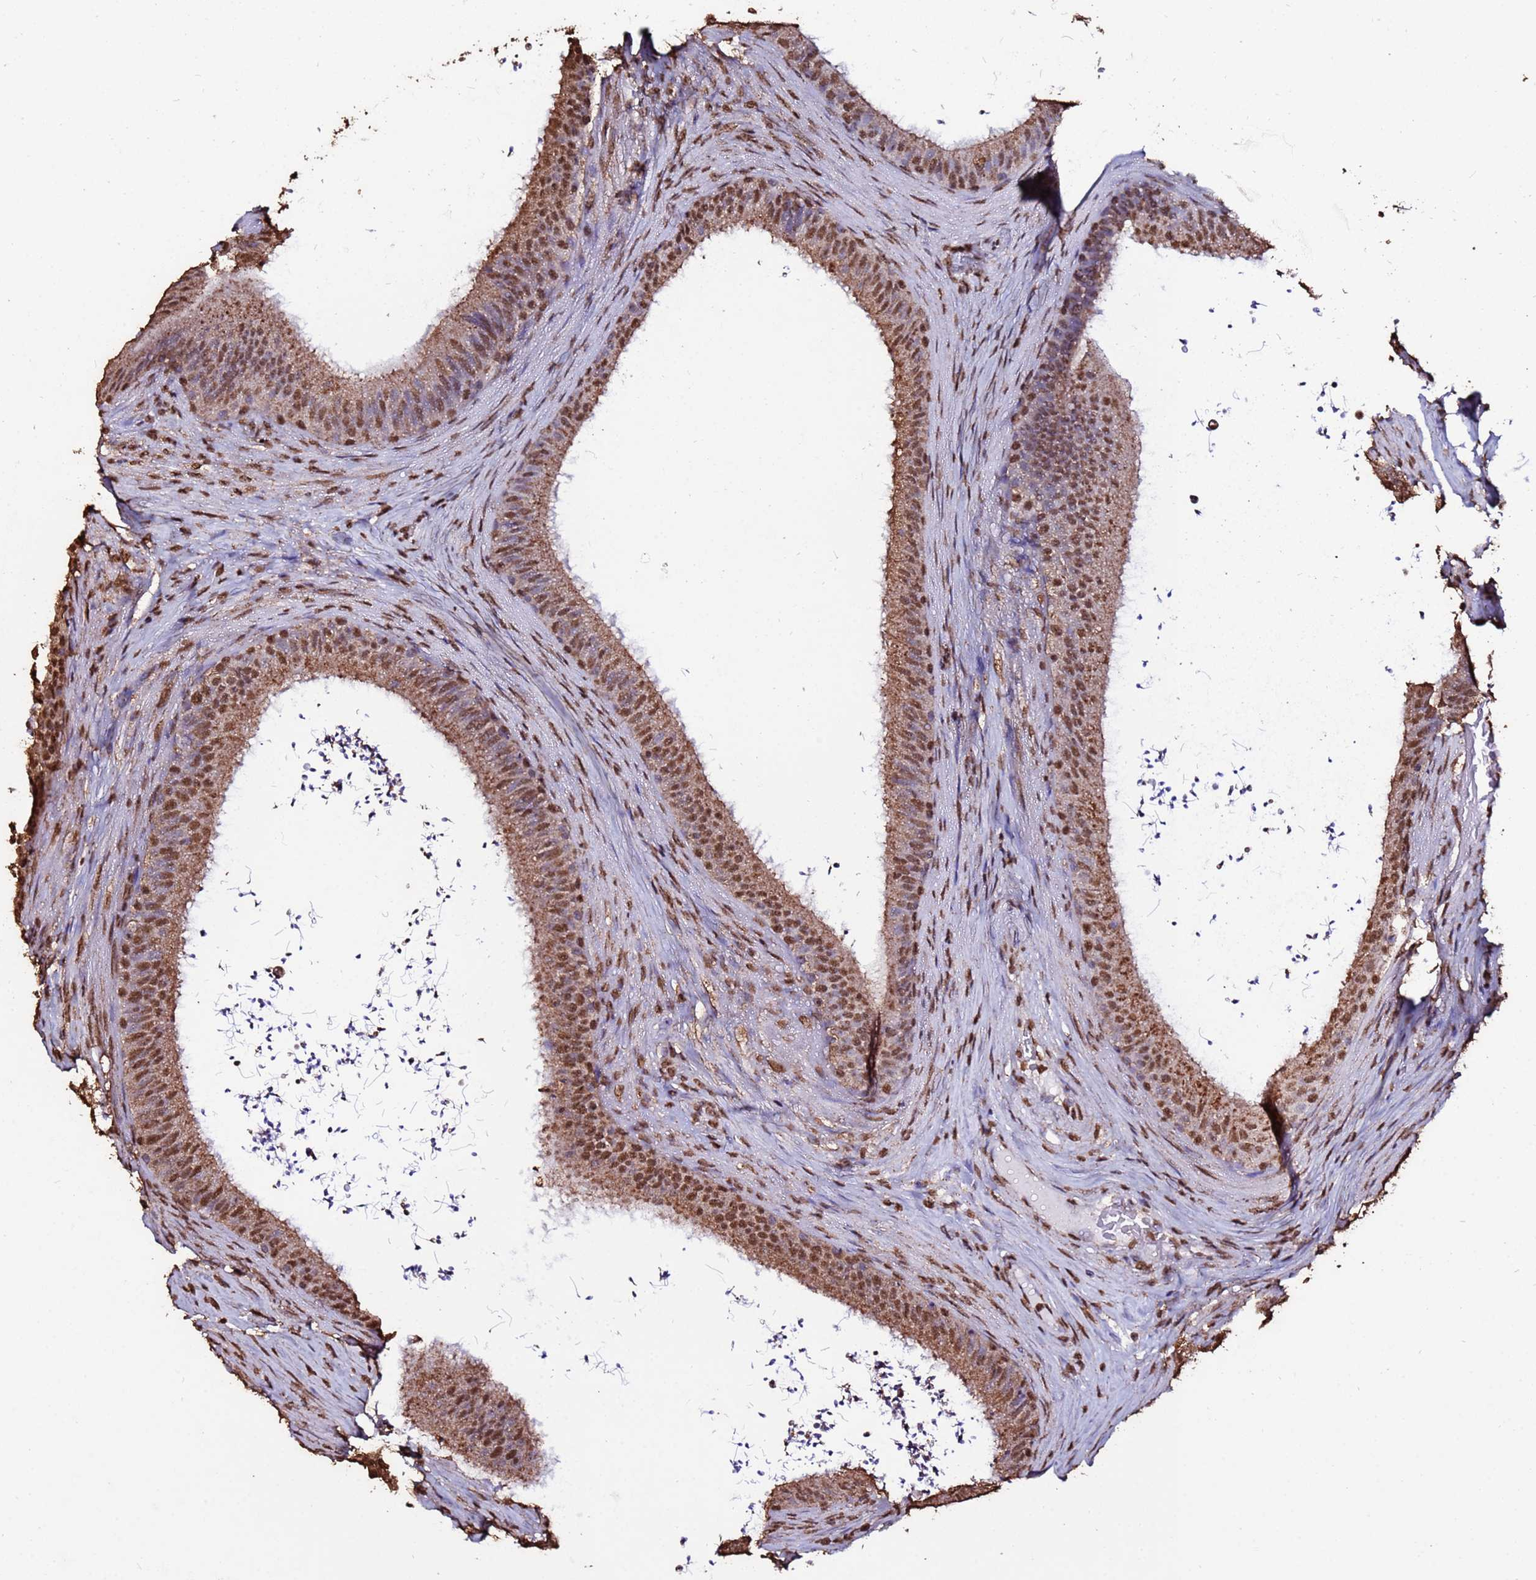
{"staining": {"intensity": "moderate", "quantity": ">75%", "location": "cytoplasmic/membranous,nuclear"}, "tissue": "epididymis", "cell_type": "Glandular cells", "image_type": "normal", "snomed": [{"axis": "morphology", "description": "Normal tissue, NOS"}, {"axis": "topography", "description": "Testis"}, {"axis": "topography", "description": "Epididymis"}], "caption": "Protein expression by immunohistochemistry (IHC) shows moderate cytoplasmic/membranous,nuclear staining in about >75% of glandular cells in benign epididymis. The staining was performed using DAB (3,3'-diaminobenzidine), with brown indicating positive protein expression. Nuclei are stained blue with hematoxylin.", "gene": "TRIP6", "patient": {"sex": "male", "age": 41}}